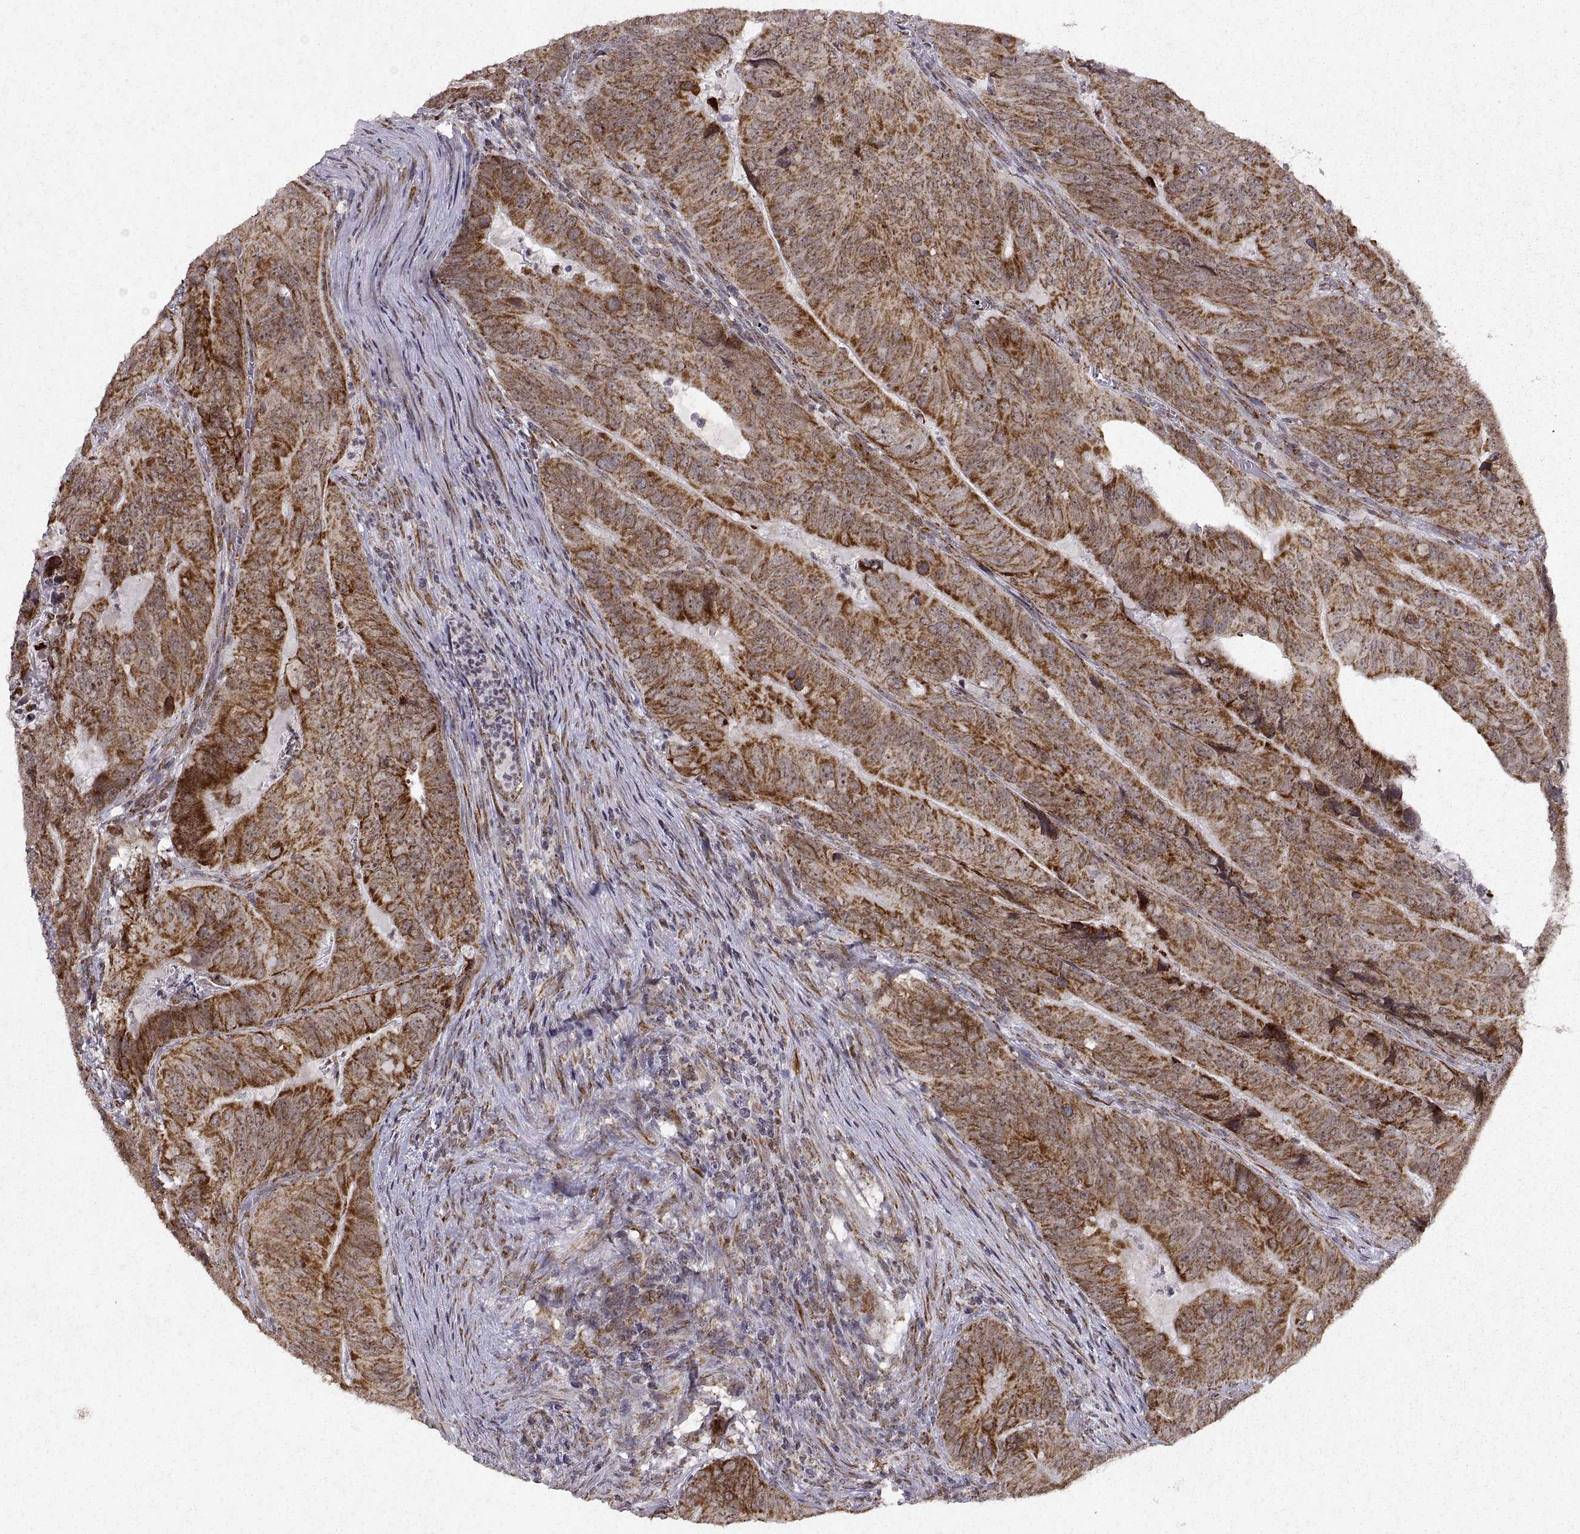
{"staining": {"intensity": "moderate", "quantity": ">75%", "location": "cytoplasmic/membranous"}, "tissue": "colorectal cancer", "cell_type": "Tumor cells", "image_type": "cancer", "snomed": [{"axis": "morphology", "description": "Adenocarcinoma, NOS"}, {"axis": "topography", "description": "Colon"}], "caption": "Colorectal cancer (adenocarcinoma) stained with a brown dye demonstrates moderate cytoplasmic/membranous positive expression in approximately >75% of tumor cells.", "gene": "MANBAL", "patient": {"sex": "male", "age": 79}}